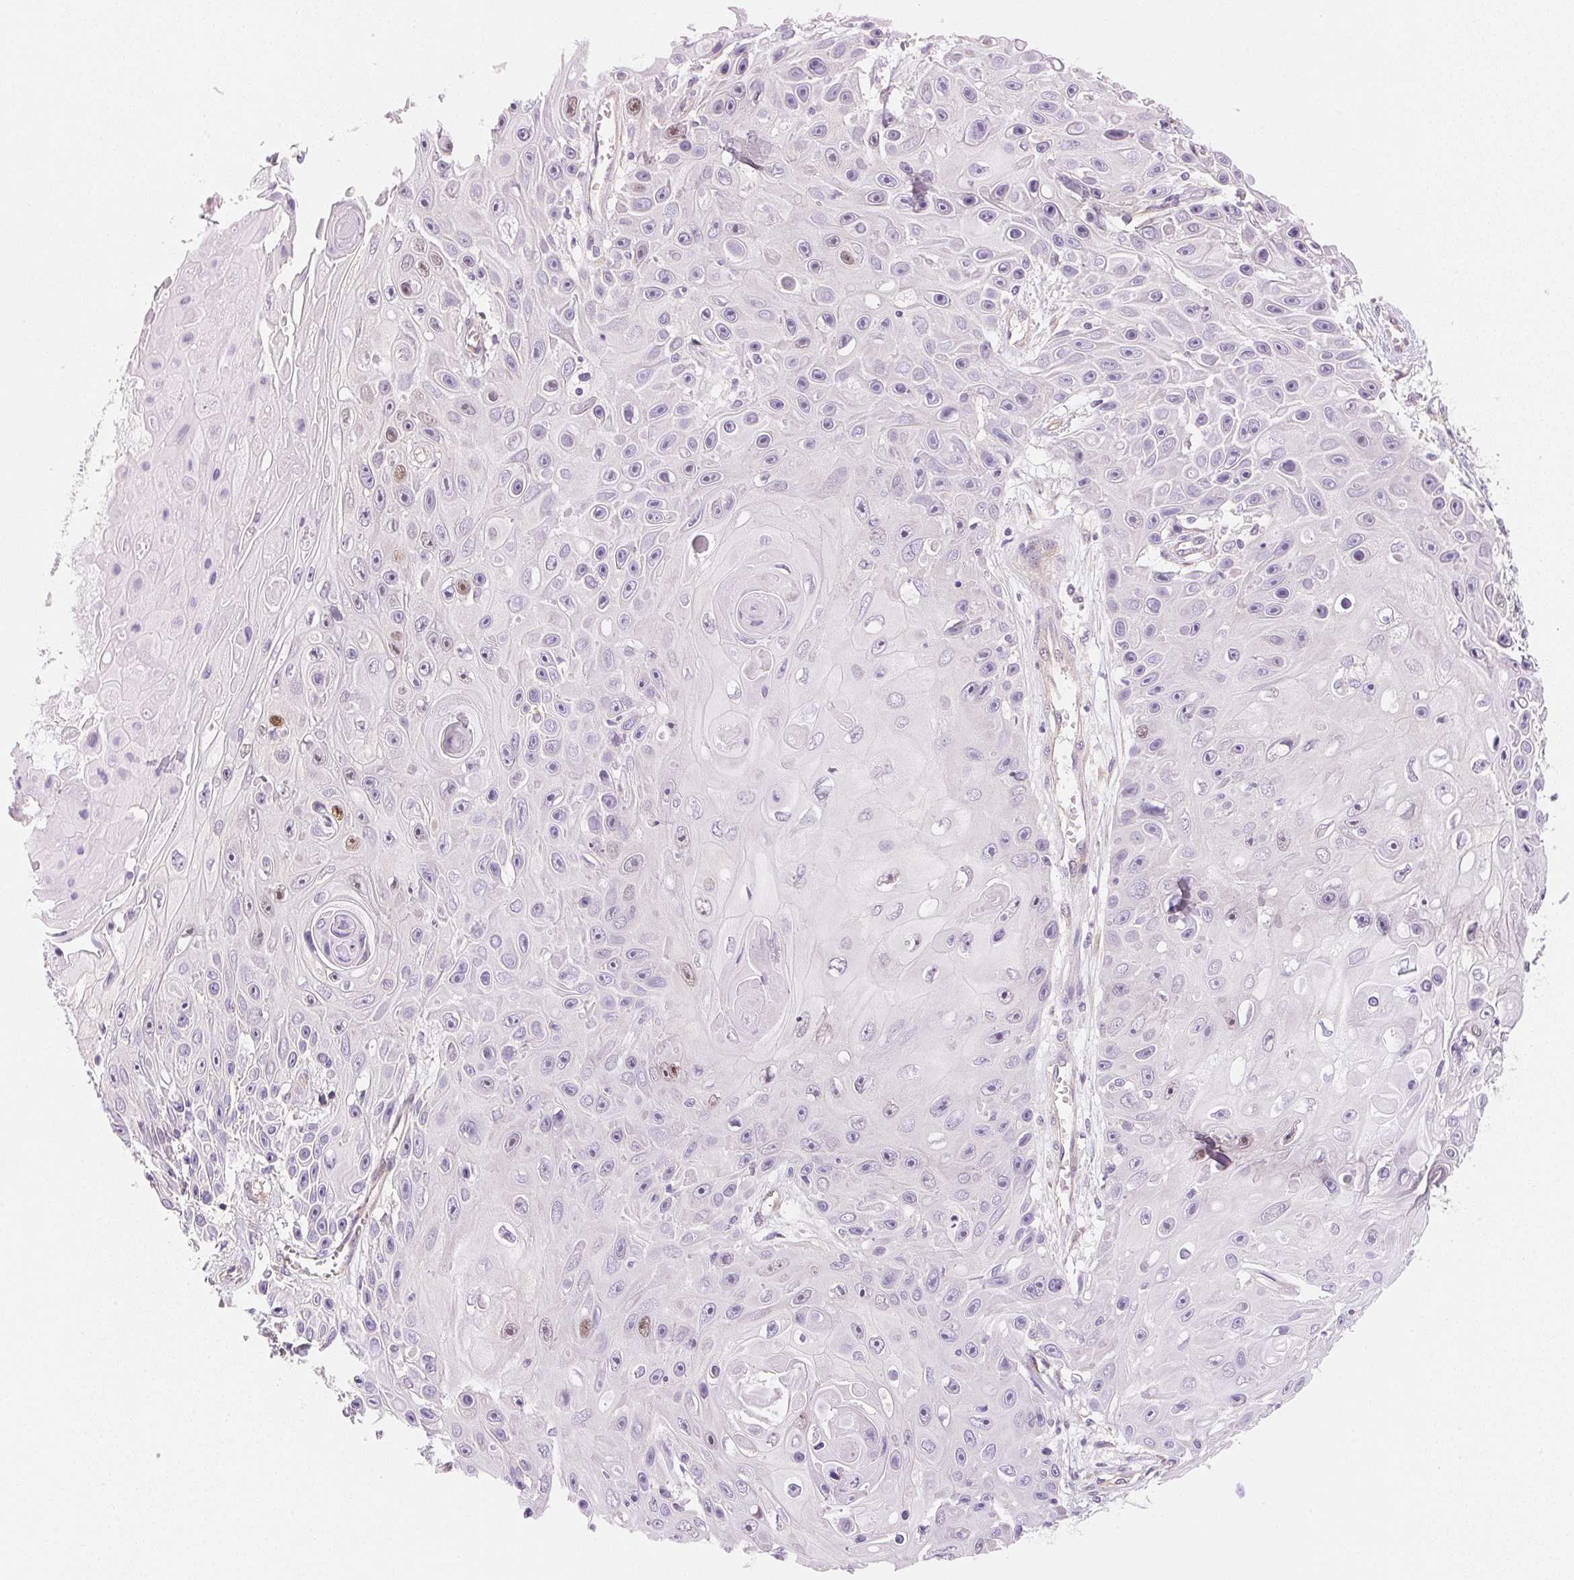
{"staining": {"intensity": "weak", "quantity": "<25%", "location": "nuclear"}, "tissue": "skin cancer", "cell_type": "Tumor cells", "image_type": "cancer", "snomed": [{"axis": "morphology", "description": "Squamous cell carcinoma, NOS"}, {"axis": "topography", "description": "Skin"}], "caption": "IHC micrograph of human skin squamous cell carcinoma stained for a protein (brown), which shows no staining in tumor cells.", "gene": "SMTN", "patient": {"sex": "male", "age": 82}}